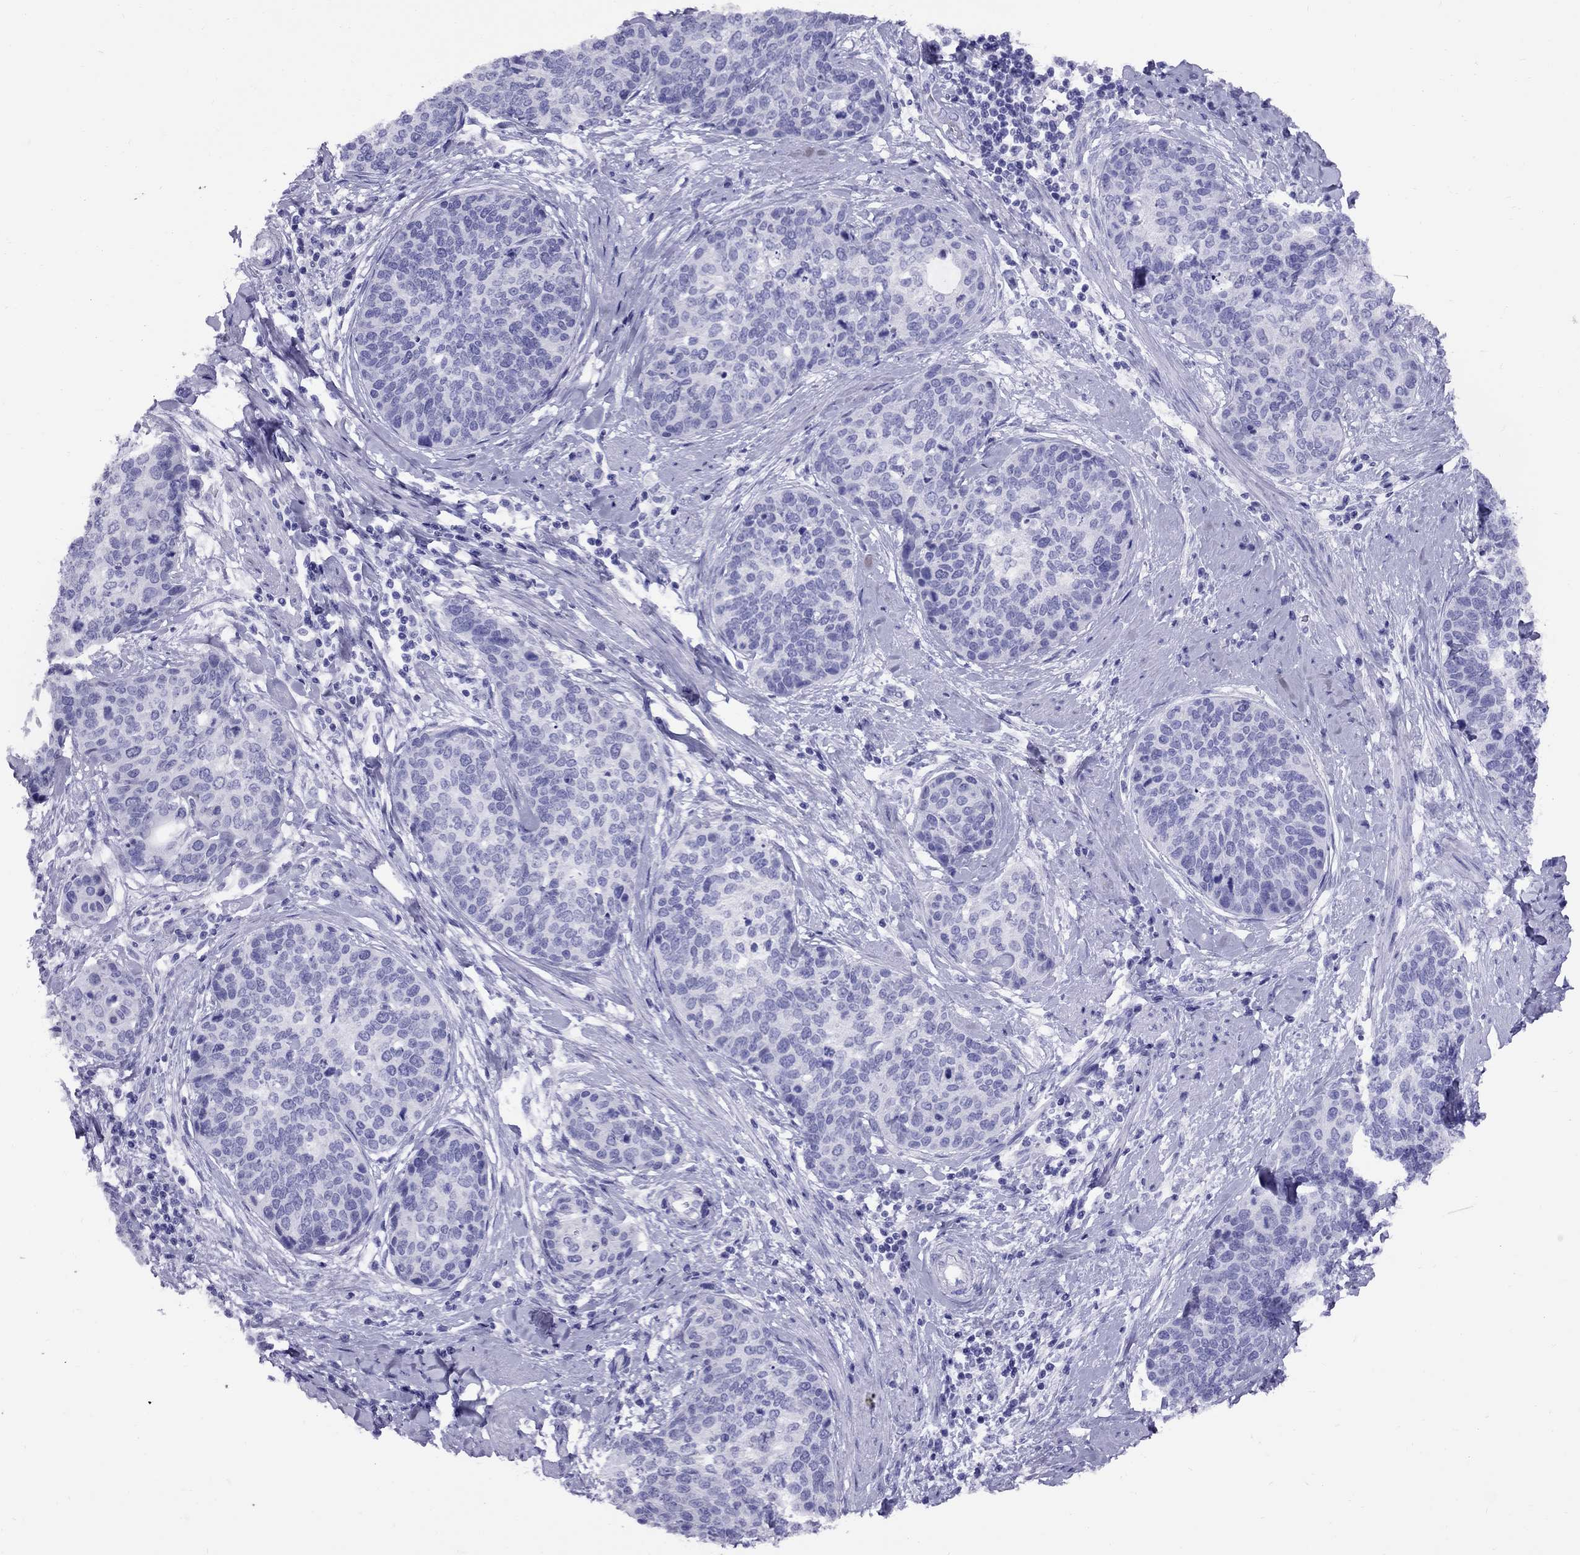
{"staining": {"intensity": "negative", "quantity": "none", "location": "none"}, "tissue": "cervical cancer", "cell_type": "Tumor cells", "image_type": "cancer", "snomed": [{"axis": "morphology", "description": "Squamous cell carcinoma, NOS"}, {"axis": "topography", "description": "Cervix"}], "caption": "High power microscopy histopathology image of an immunohistochemistry (IHC) histopathology image of cervical cancer, revealing no significant expression in tumor cells.", "gene": "AVPR1B", "patient": {"sex": "female", "age": 69}}